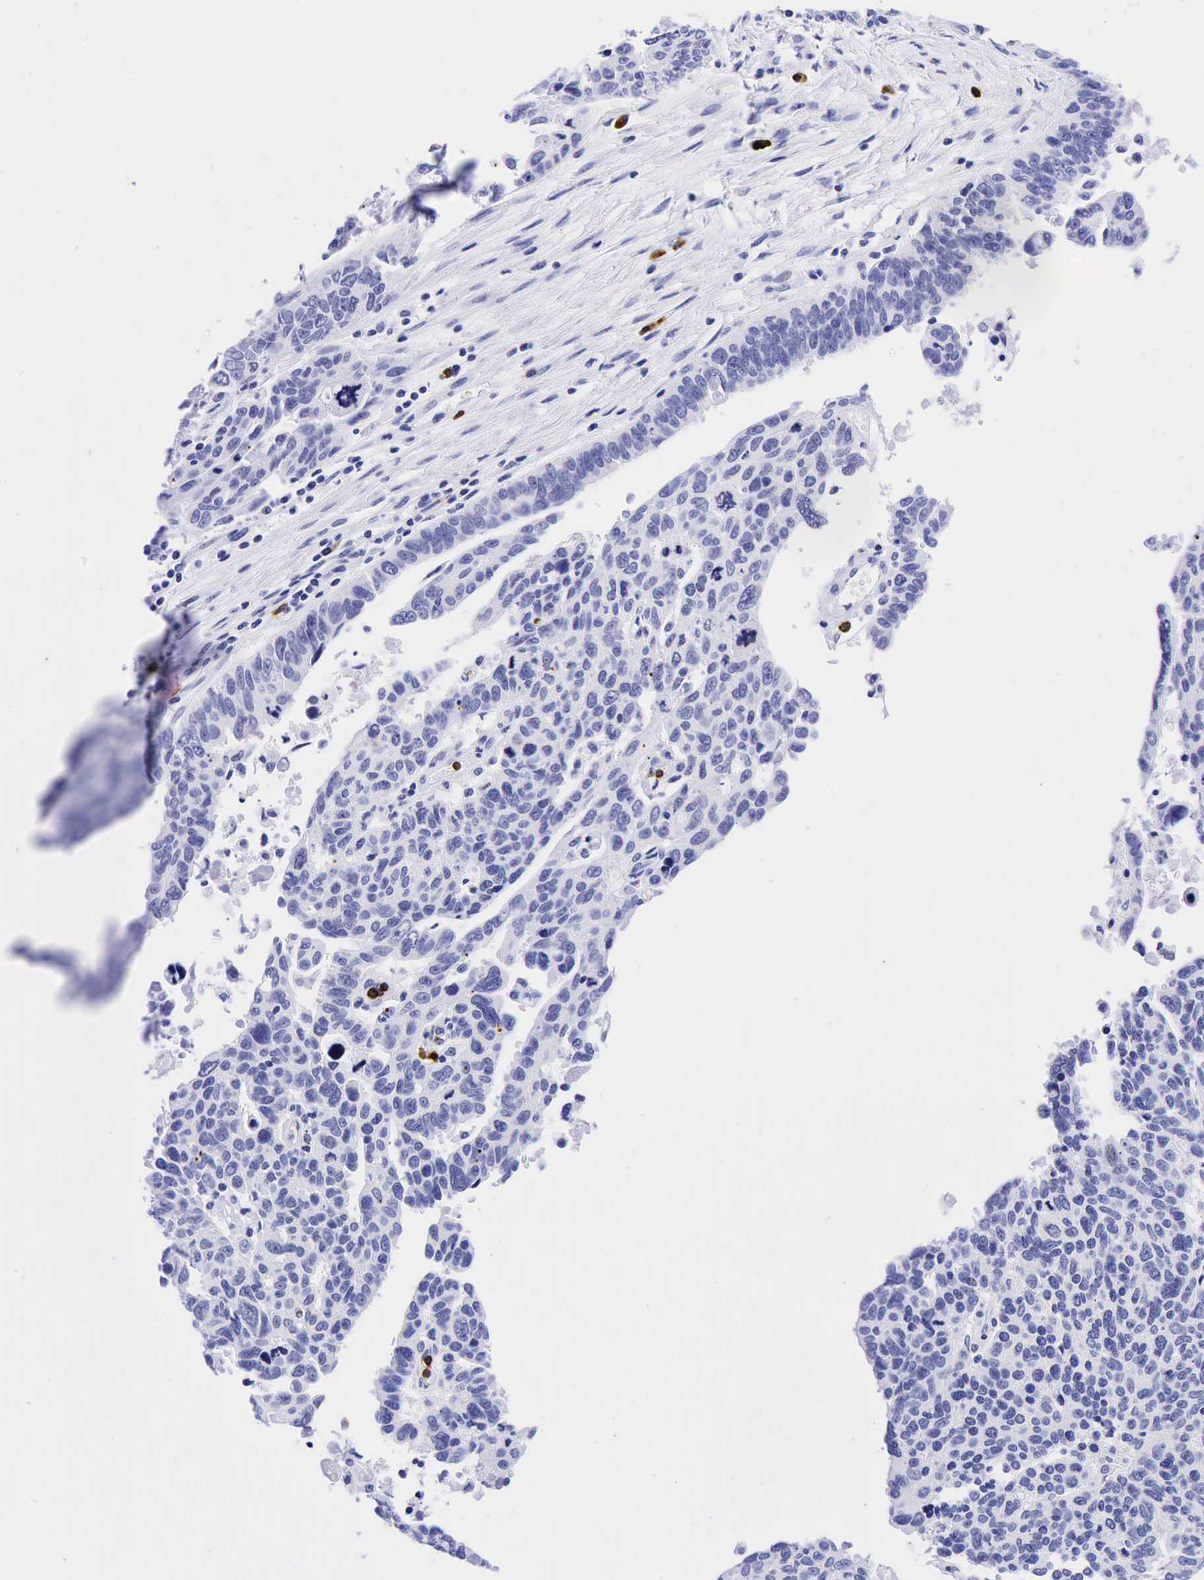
{"staining": {"intensity": "negative", "quantity": "none", "location": "none"}, "tissue": "ovarian cancer", "cell_type": "Tumor cells", "image_type": "cancer", "snomed": [{"axis": "morphology", "description": "Carcinoma, endometroid"}, {"axis": "morphology", "description": "Cystadenocarcinoma, serous, NOS"}, {"axis": "topography", "description": "Ovary"}], "caption": "The histopathology image shows no significant expression in tumor cells of ovarian cancer.", "gene": "CD79A", "patient": {"sex": "female", "age": 45}}